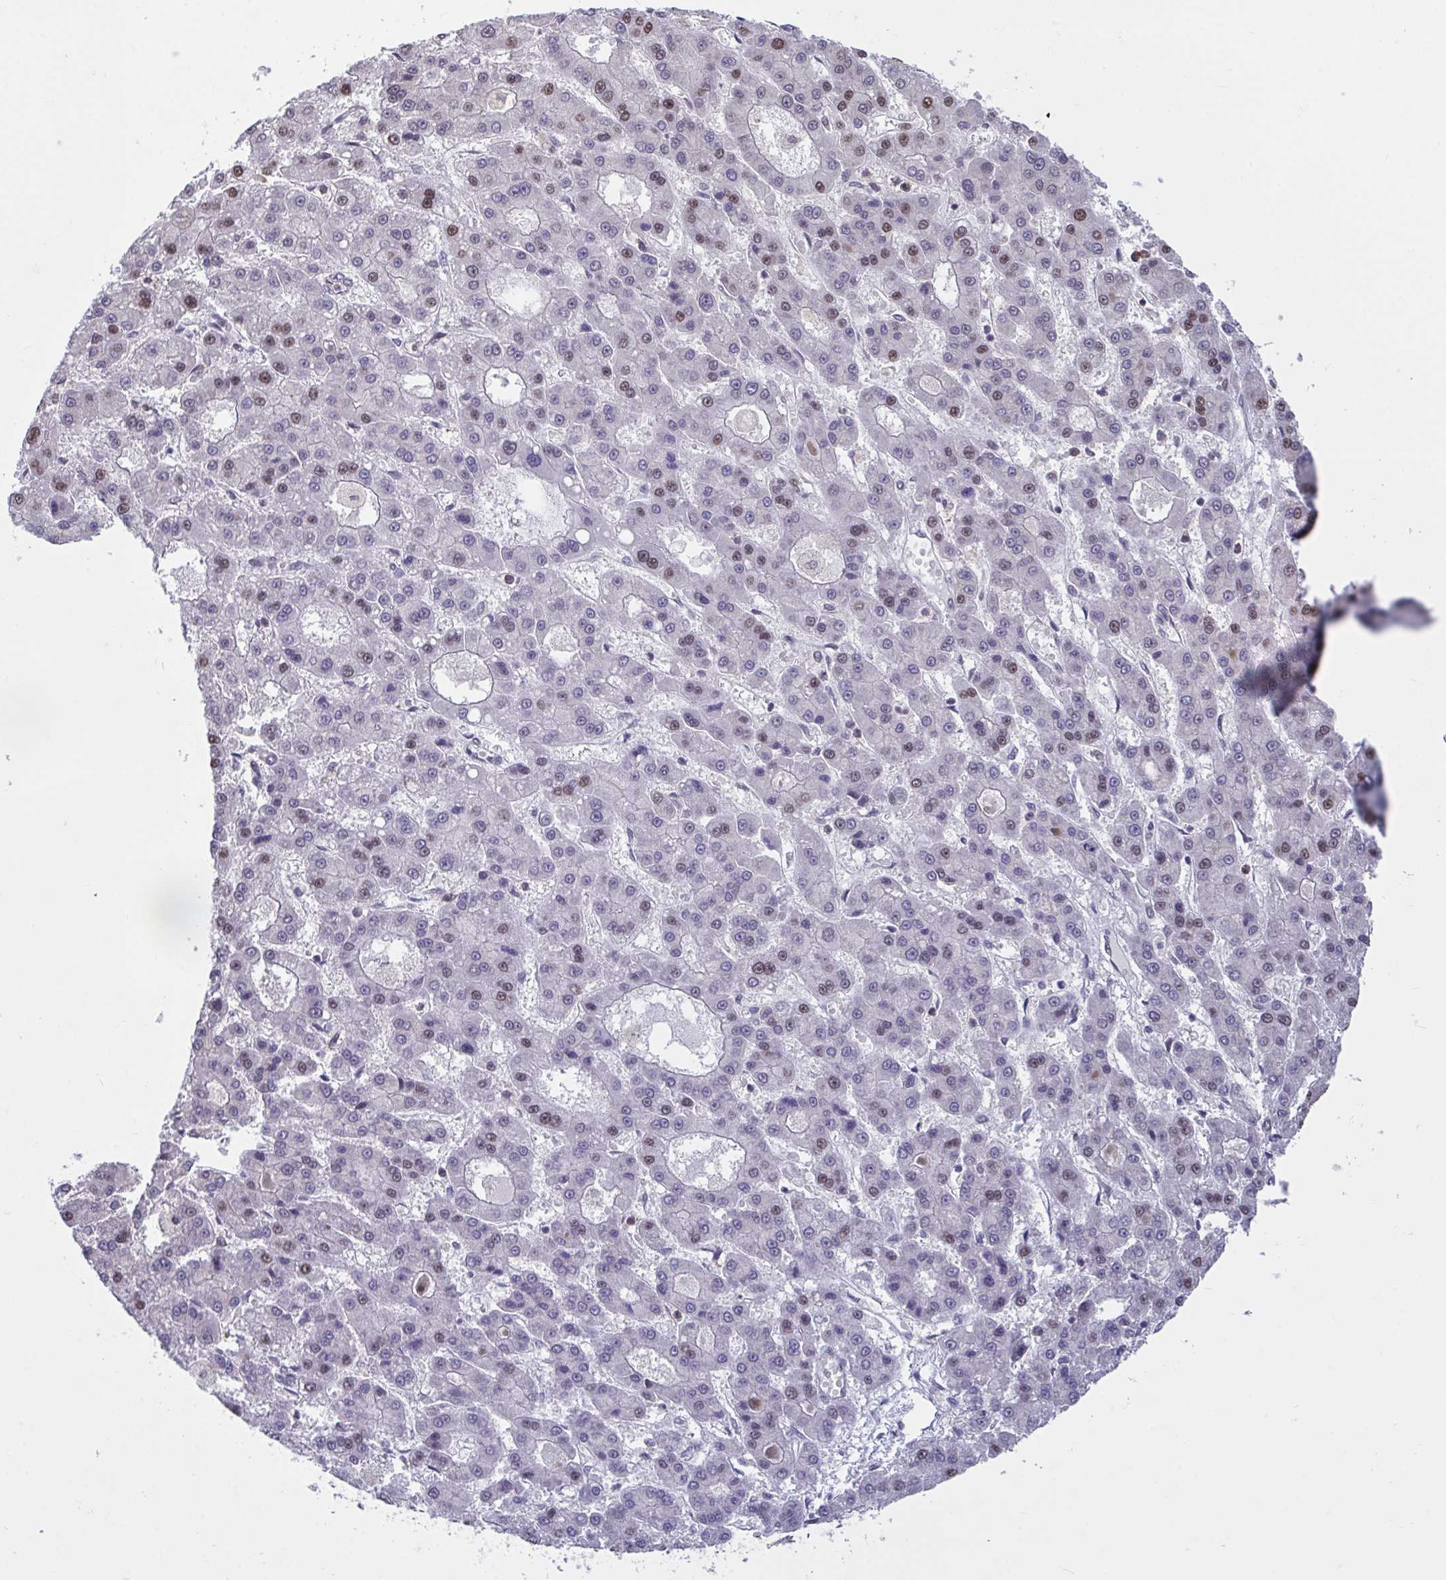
{"staining": {"intensity": "moderate", "quantity": "<25%", "location": "nuclear"}, "tissue": "liver cancer", "cell_type": "Tumor cells", "image_type": "cancer", "snomed": [{"axis": "morphology", "description": "Carcinoma, Hepatocellular, NOS"}, {"axis": "topography", "description": "Liver"}], "caption": "Immunohistochemistry (IHC) histopathology image of neoplastic tissue: liver cancer stained using immunohistochemistry (IHC) exhibits low levels of moderate protein expression localized specifically in the nuclear of tumor cells, appearing as a nuclear brown color.", "gene": "HNRNPDL", "patient": {"sex": "male", "age": 70}}